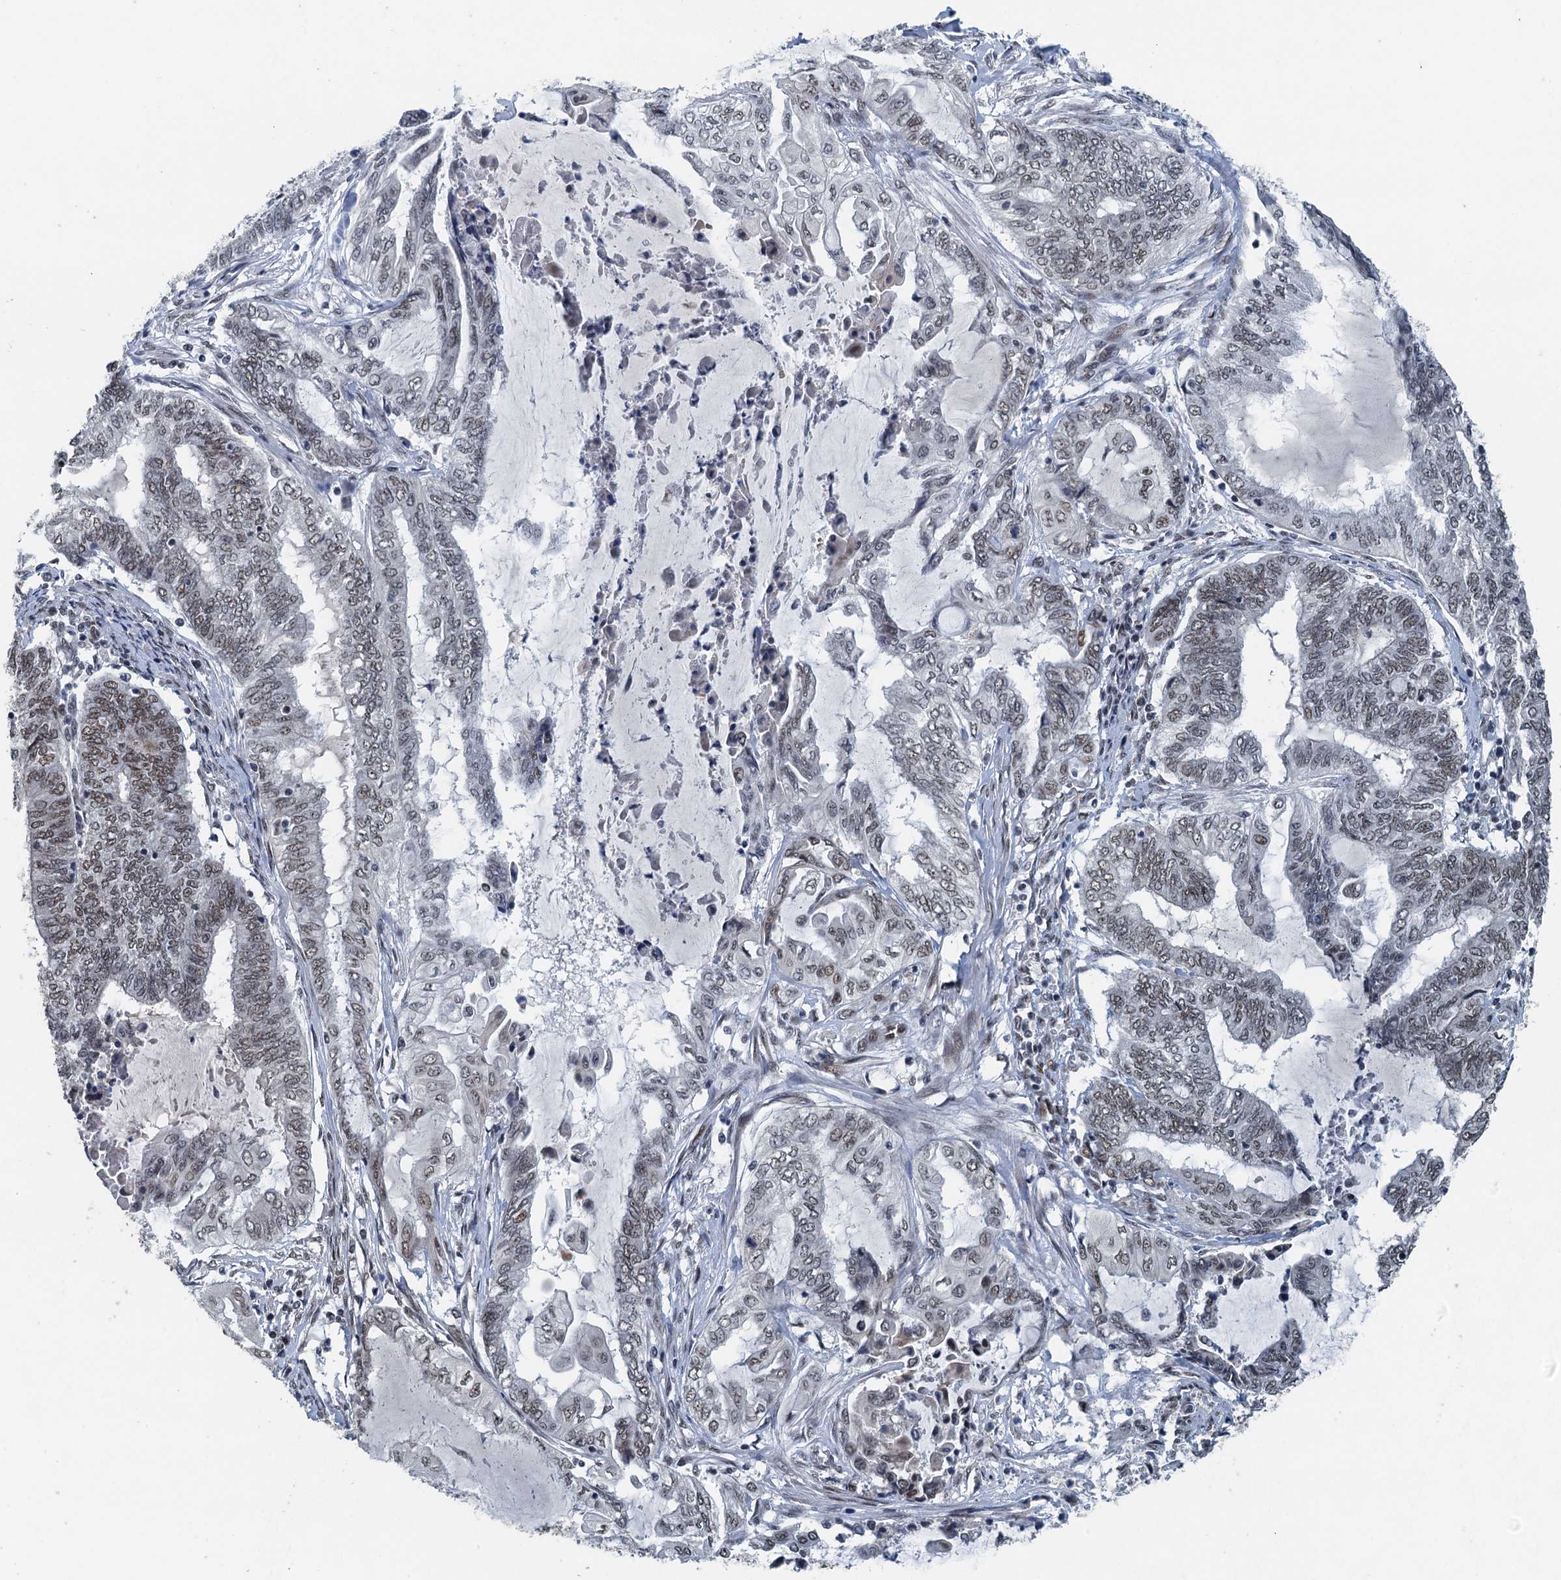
{"staining": {"intensity": "weak", "quantity": ">75%", "location": "nuclear"}, "tissue": "endometrial cancer", "cell_type": "Tumor cells", "image_type": "cancer", "snomed": [{"axis": "morphology", "description": "Adenocarcinoma, NOS"}, {"axis": "topography", "description": "Uterus"}, {"axis": "topography", "description": "Endometrium"}], "caption": "Immunohistochemical staining of human endometrial cancer demonstrates weak nuclear protein positivity in approximately >75% of tumor cells.", "gene": "MTA3", "patient": {"sex": "female", "age": 70}}